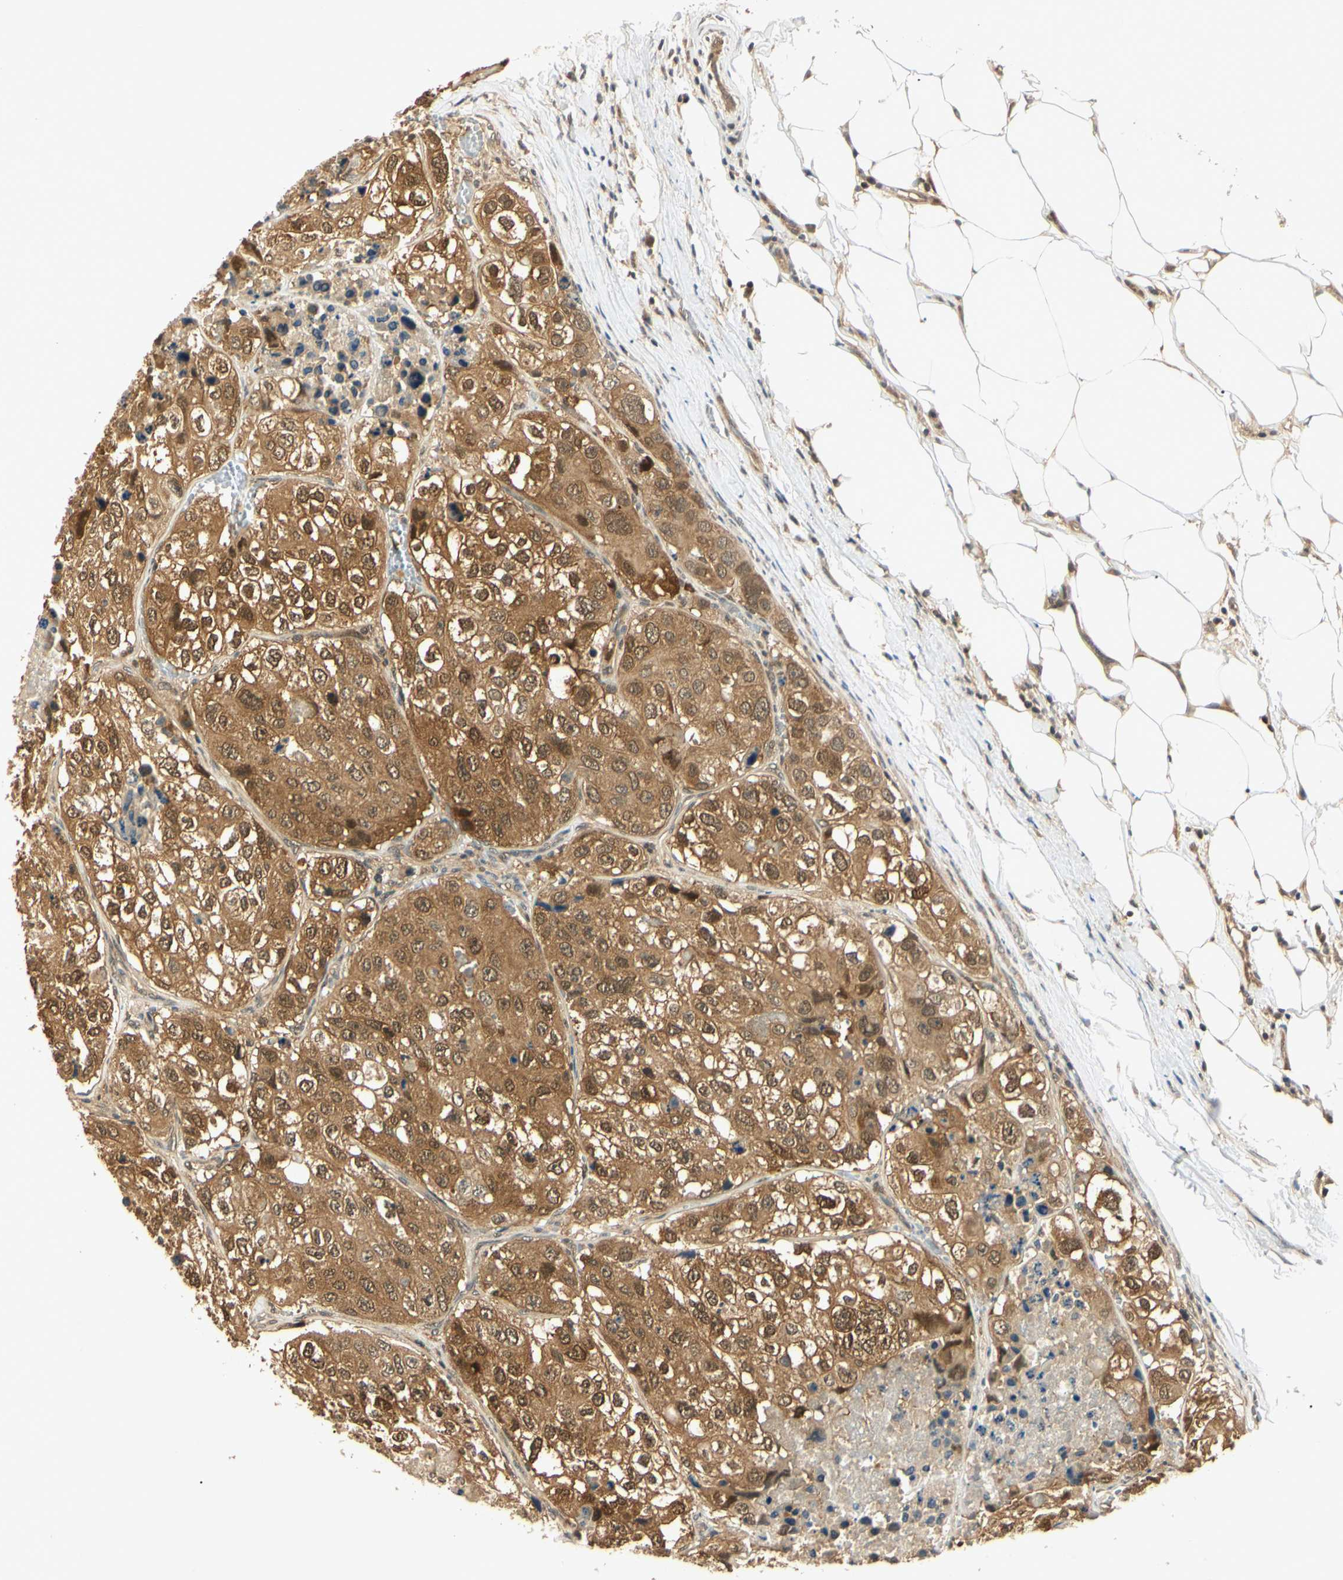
{"staining": {"intensity": "moderate", "quantity": ">75%", "location": "cytoplasmic/membranous,nuclear"}, "tissue": "urothelial cancer", "cell_type": "Tumor cells", "image_type": "cancer", "snomed": [{"axis": "morphology", "description": "Urothelial carcinoma, High grade"}, {"axis": "topography", "description": "Lymph node"}, {"axis": "topography", "description": "Urinary bladder"}], "caption": "IHC of human high-grade urothelial carcinoma reveals medium levels of moderate cytoplasmic/membranous and nuclear expression in approximately >75% of tumor cells.", "gene": "UBE2Z", "patient": {"sex": "male", "age": 51}}